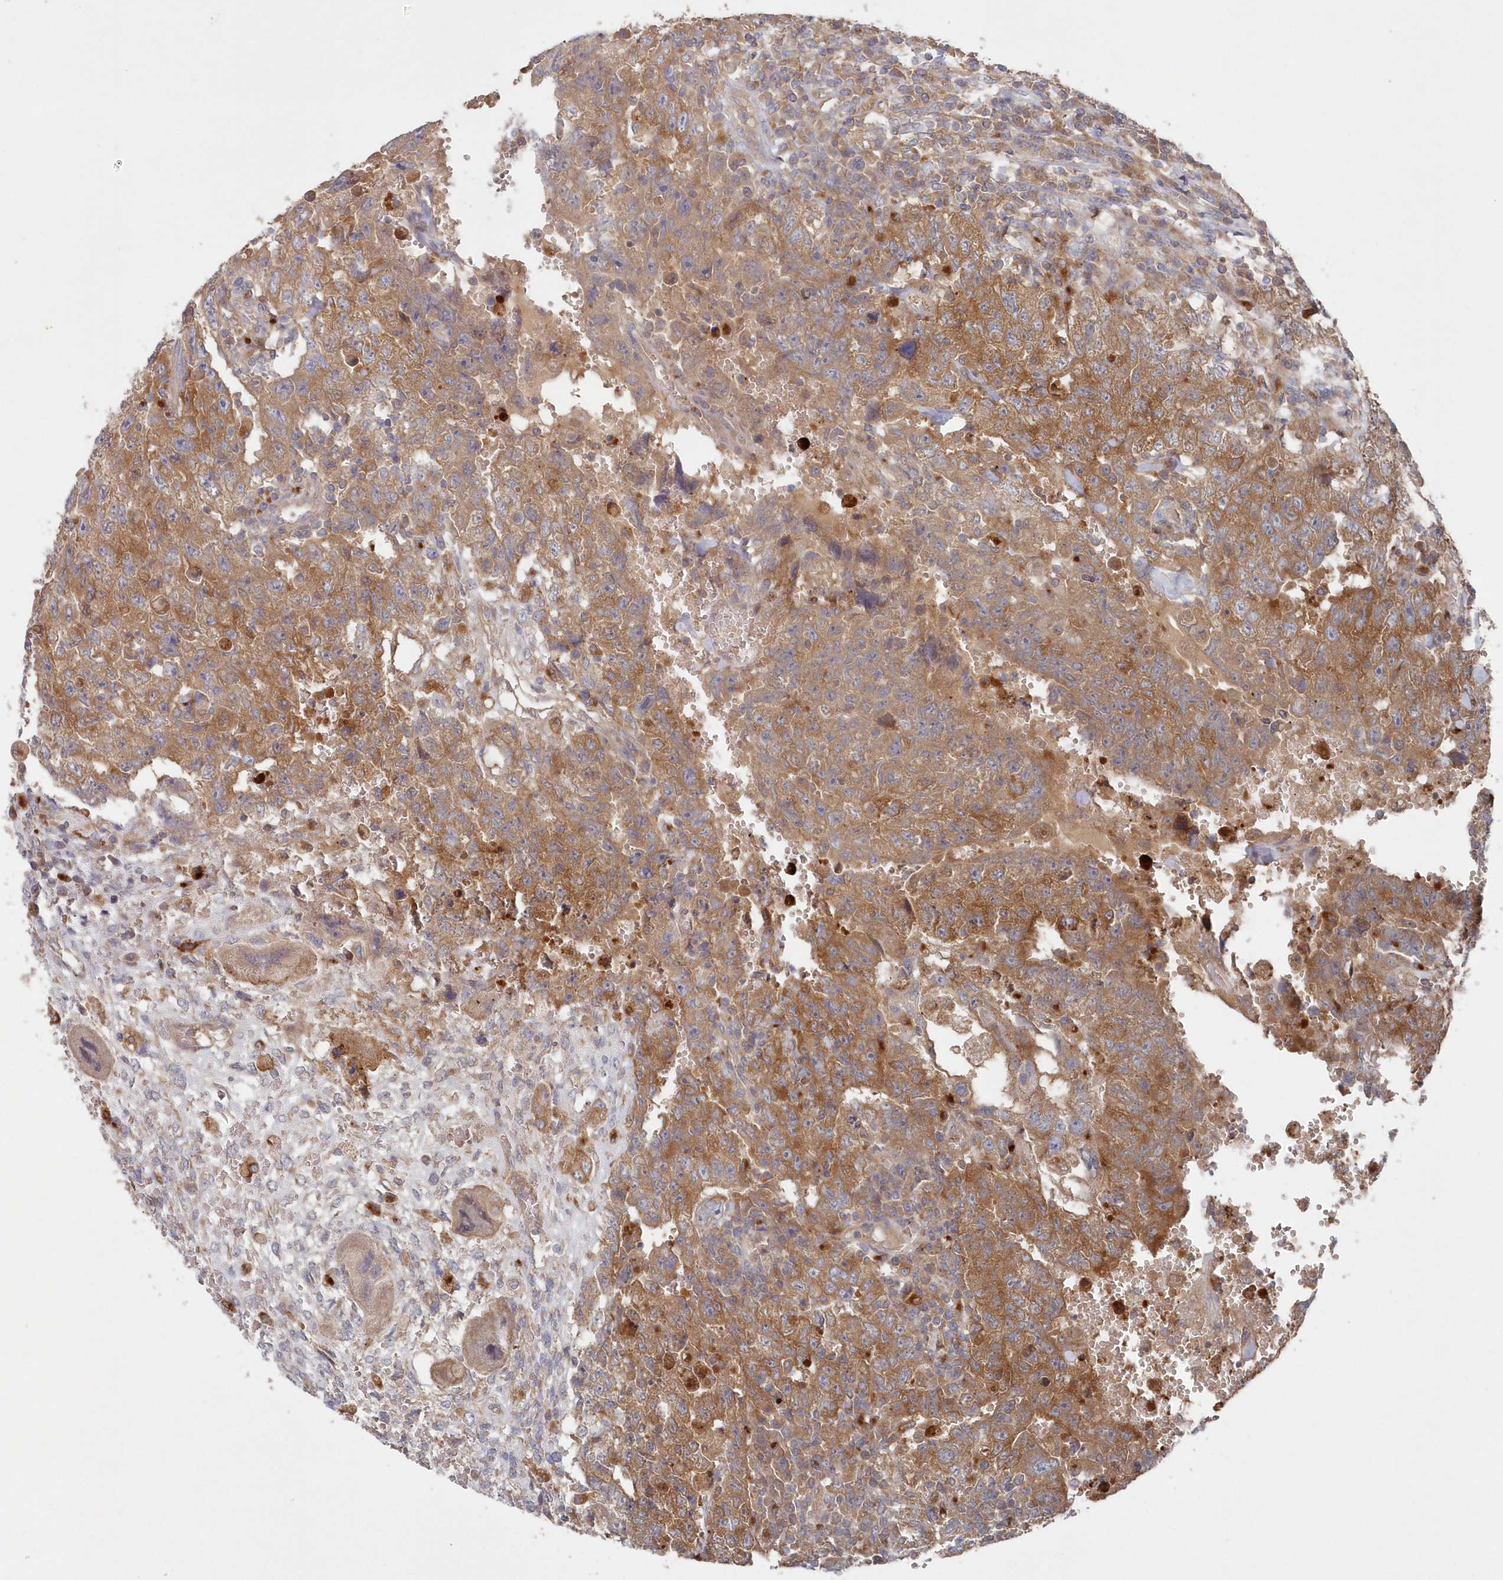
{"staining": {"intensity": "moderate", "quantity": ">75%", "location": "cytoplasmic/membranous"}, "tissue": "testis cancer", "cell_type": "Tumor cells", "image_type": "cancer", "snomed": [{"axis": "morphology", "description": "Carcinoma, Embryonal, NOS"}, {"axis": "topography", "description": "Testis"}], "caption": "A high-resolution histopathology image shows IHC staining of testis cancer, which demonstrates moderate cytoplasmic/membranous staining in approximately >75% of tumor cells.", "gene": "ASNSD1", "patient": {"sex": "male", "age": 26}}